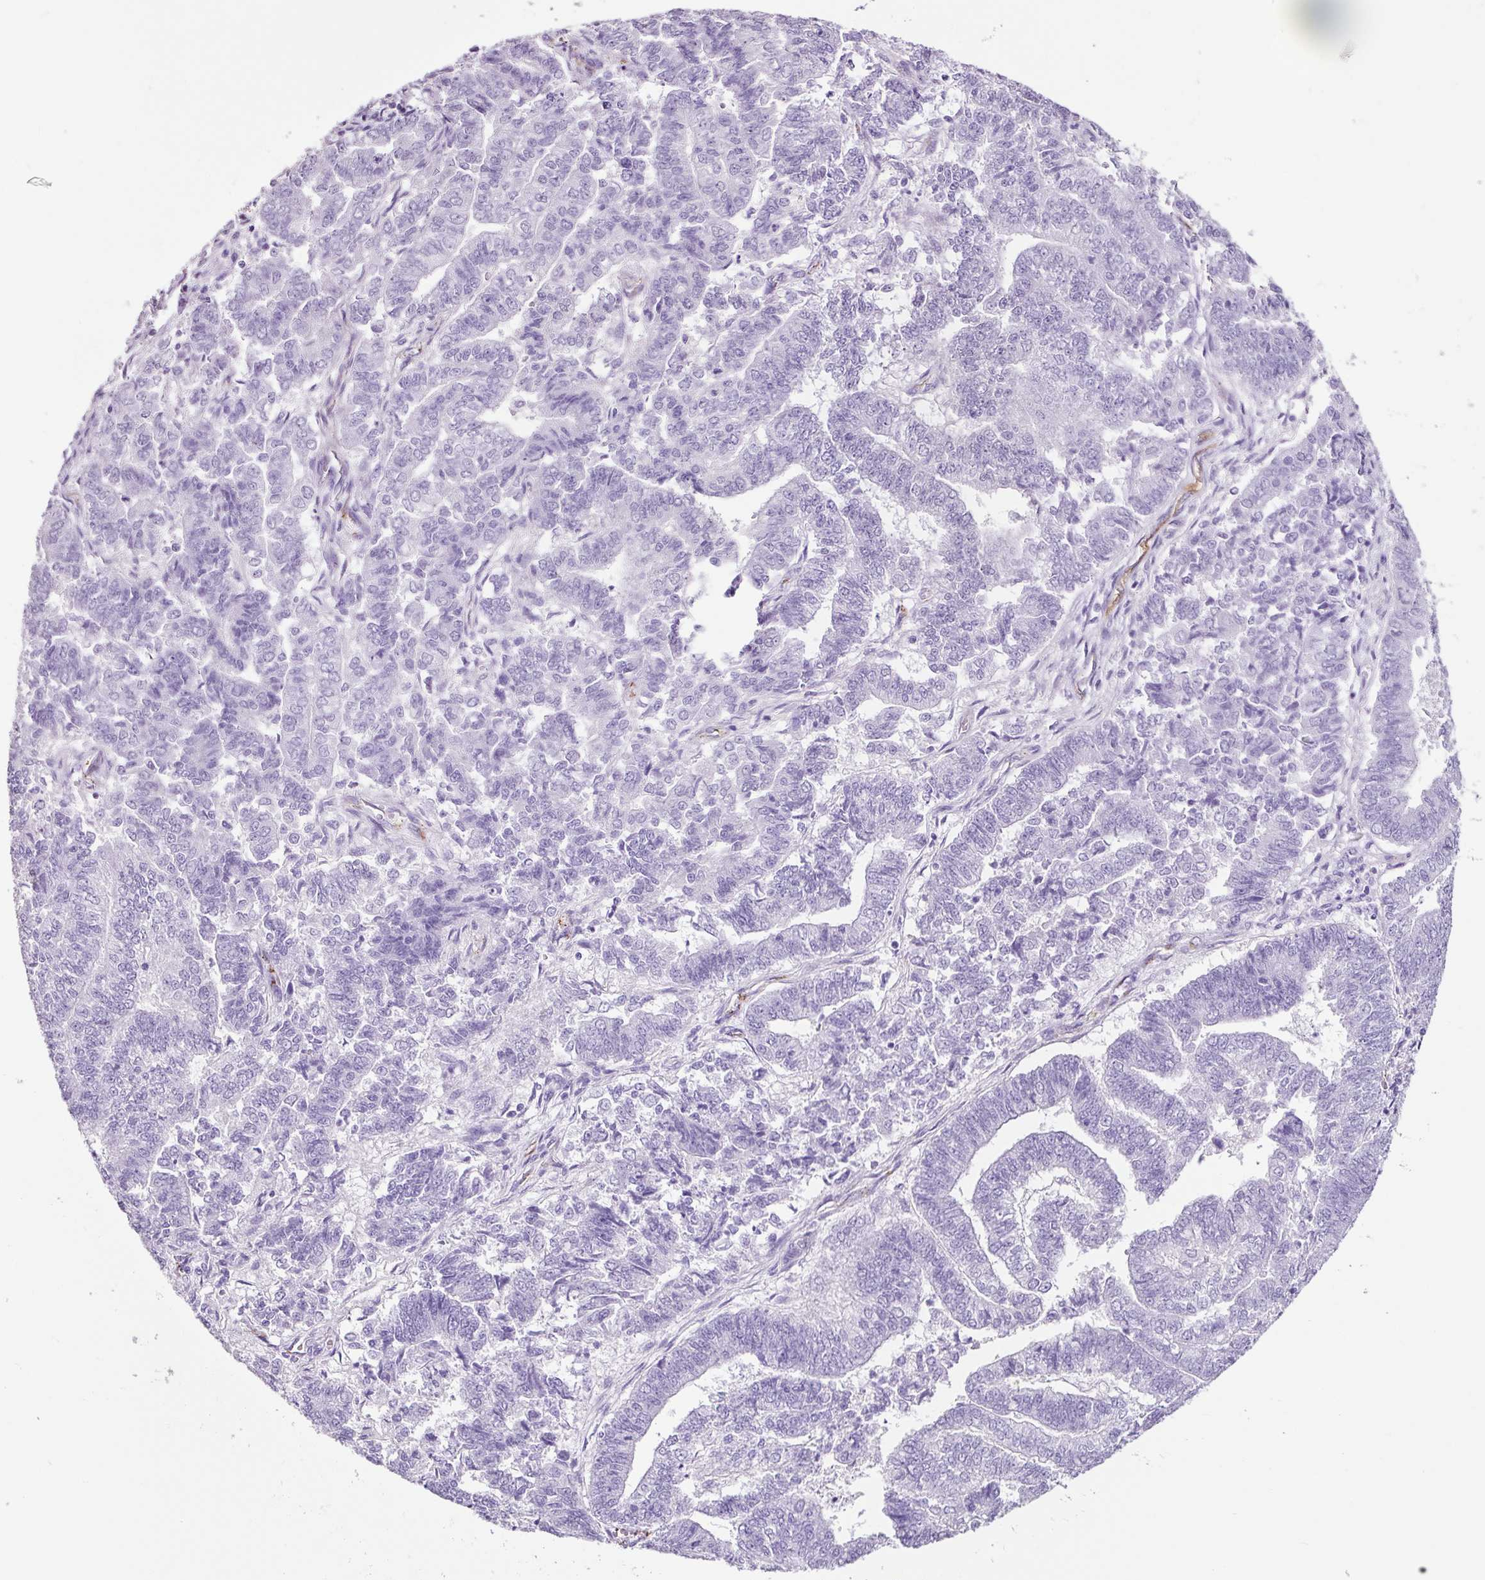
{"staining": {"intensity": "negative", "quantity": "none", "location": "none"}, "tissue": "endometrial cancer", "cell_type": "Tumor cells", "image_type": "cancer", "snomed": [{"axis": "morphology", "description": "Adenocarcinoma, NOS"}, {"axis": "topography", "description": "Endometrium"}], "caption": "DAB immunohistochemical staining of human endometrial cancer demonstrates no significant expression in tumor cells.", "gene": "ADSS1", "patient": {"sex": "female", "age": 72}}